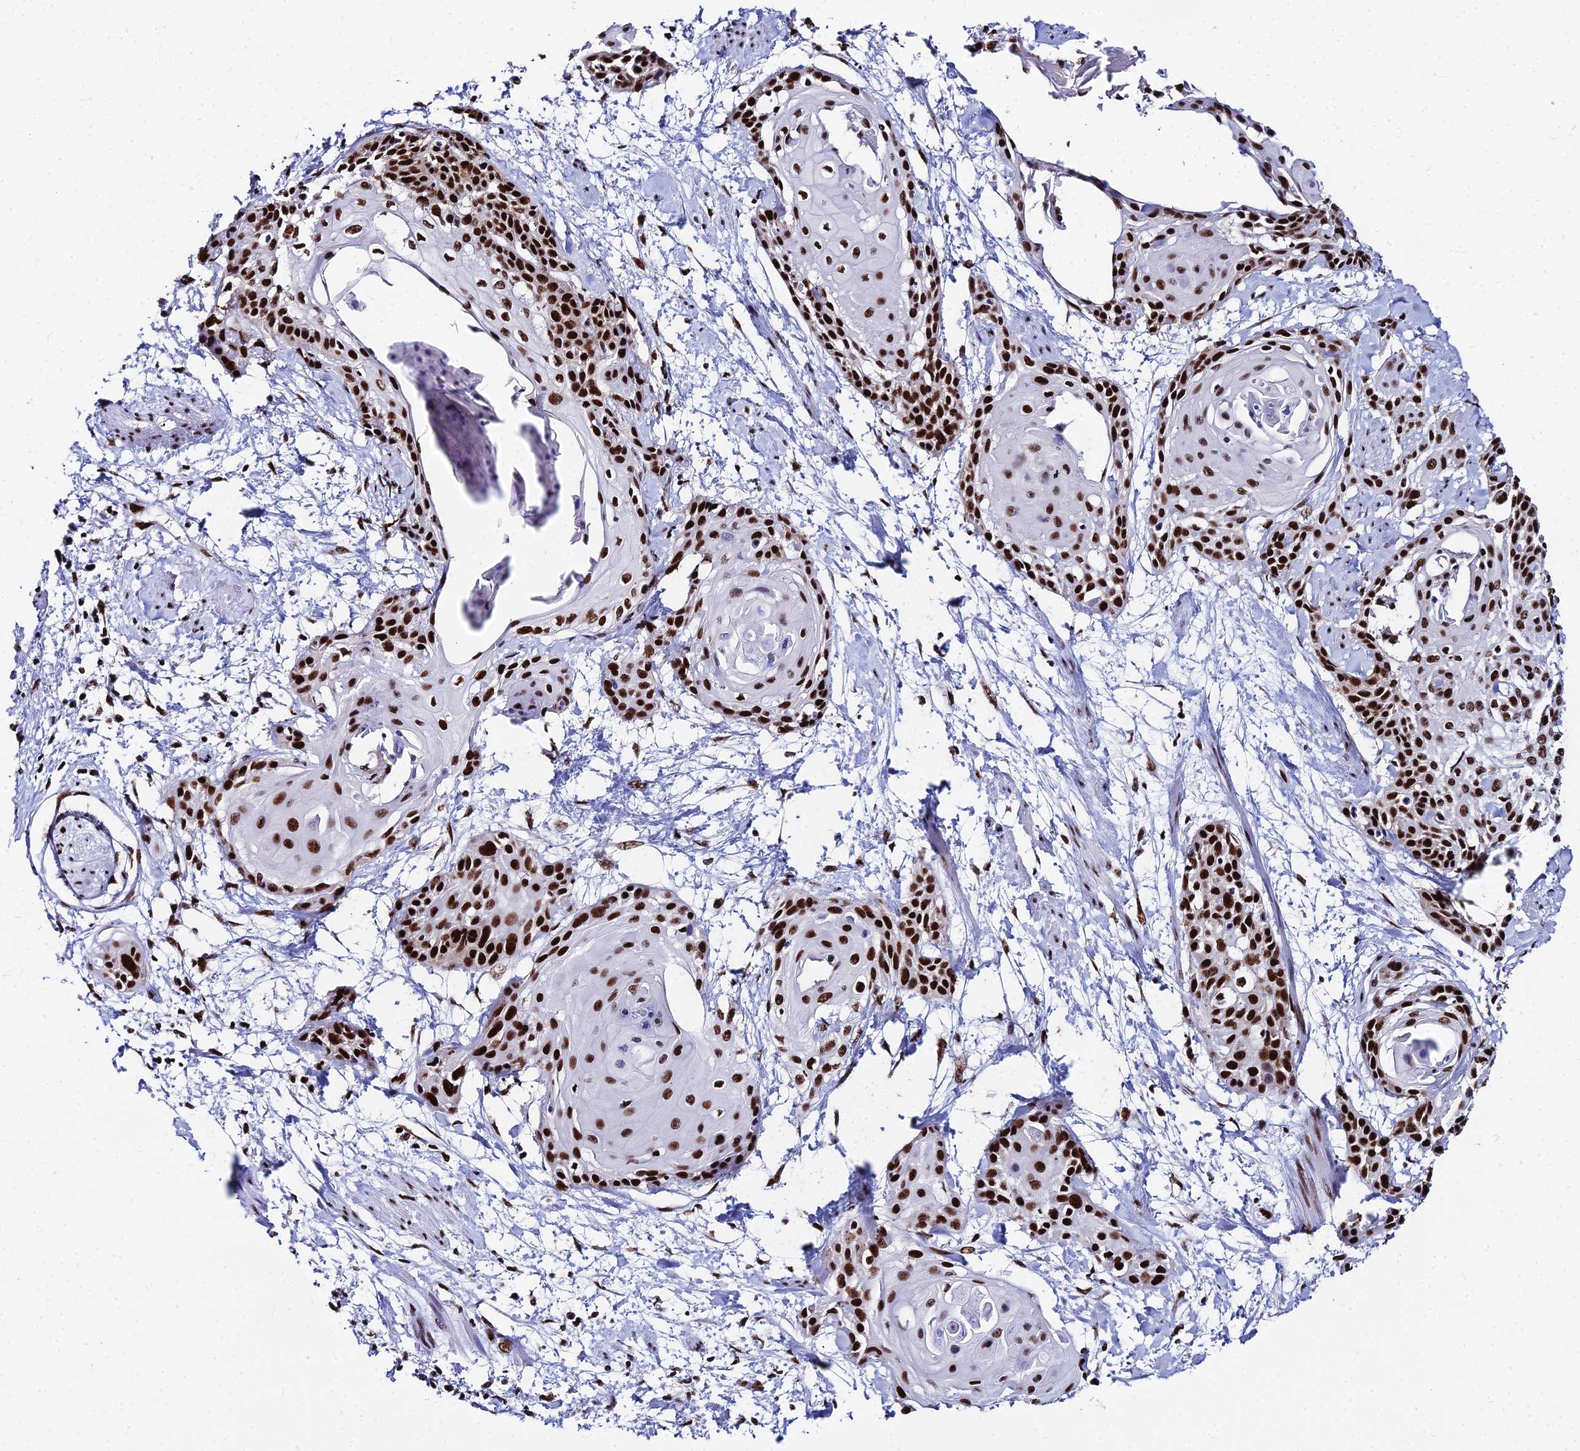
{"staining": {"intensity": "strong", "quantity": ">75%", "location": "nuclear"}, "tissue": "cervical cancer", "cell_type": "Tumor cells", "image_type": "cancer", "snomed": [{"axis": "morphology", "description": "Squamous cell carcinoma, NOS"}, {"axis": "topography", "description": "Cervix"}], "caption": "Human cervical squamous cell carcinoma stained with a brown dye demonstrates strong nuclear positive positivity in about >75% of tumor cells.", "gene": "HNRNPH1", "patient": {"sex": "female", "age": 57}}